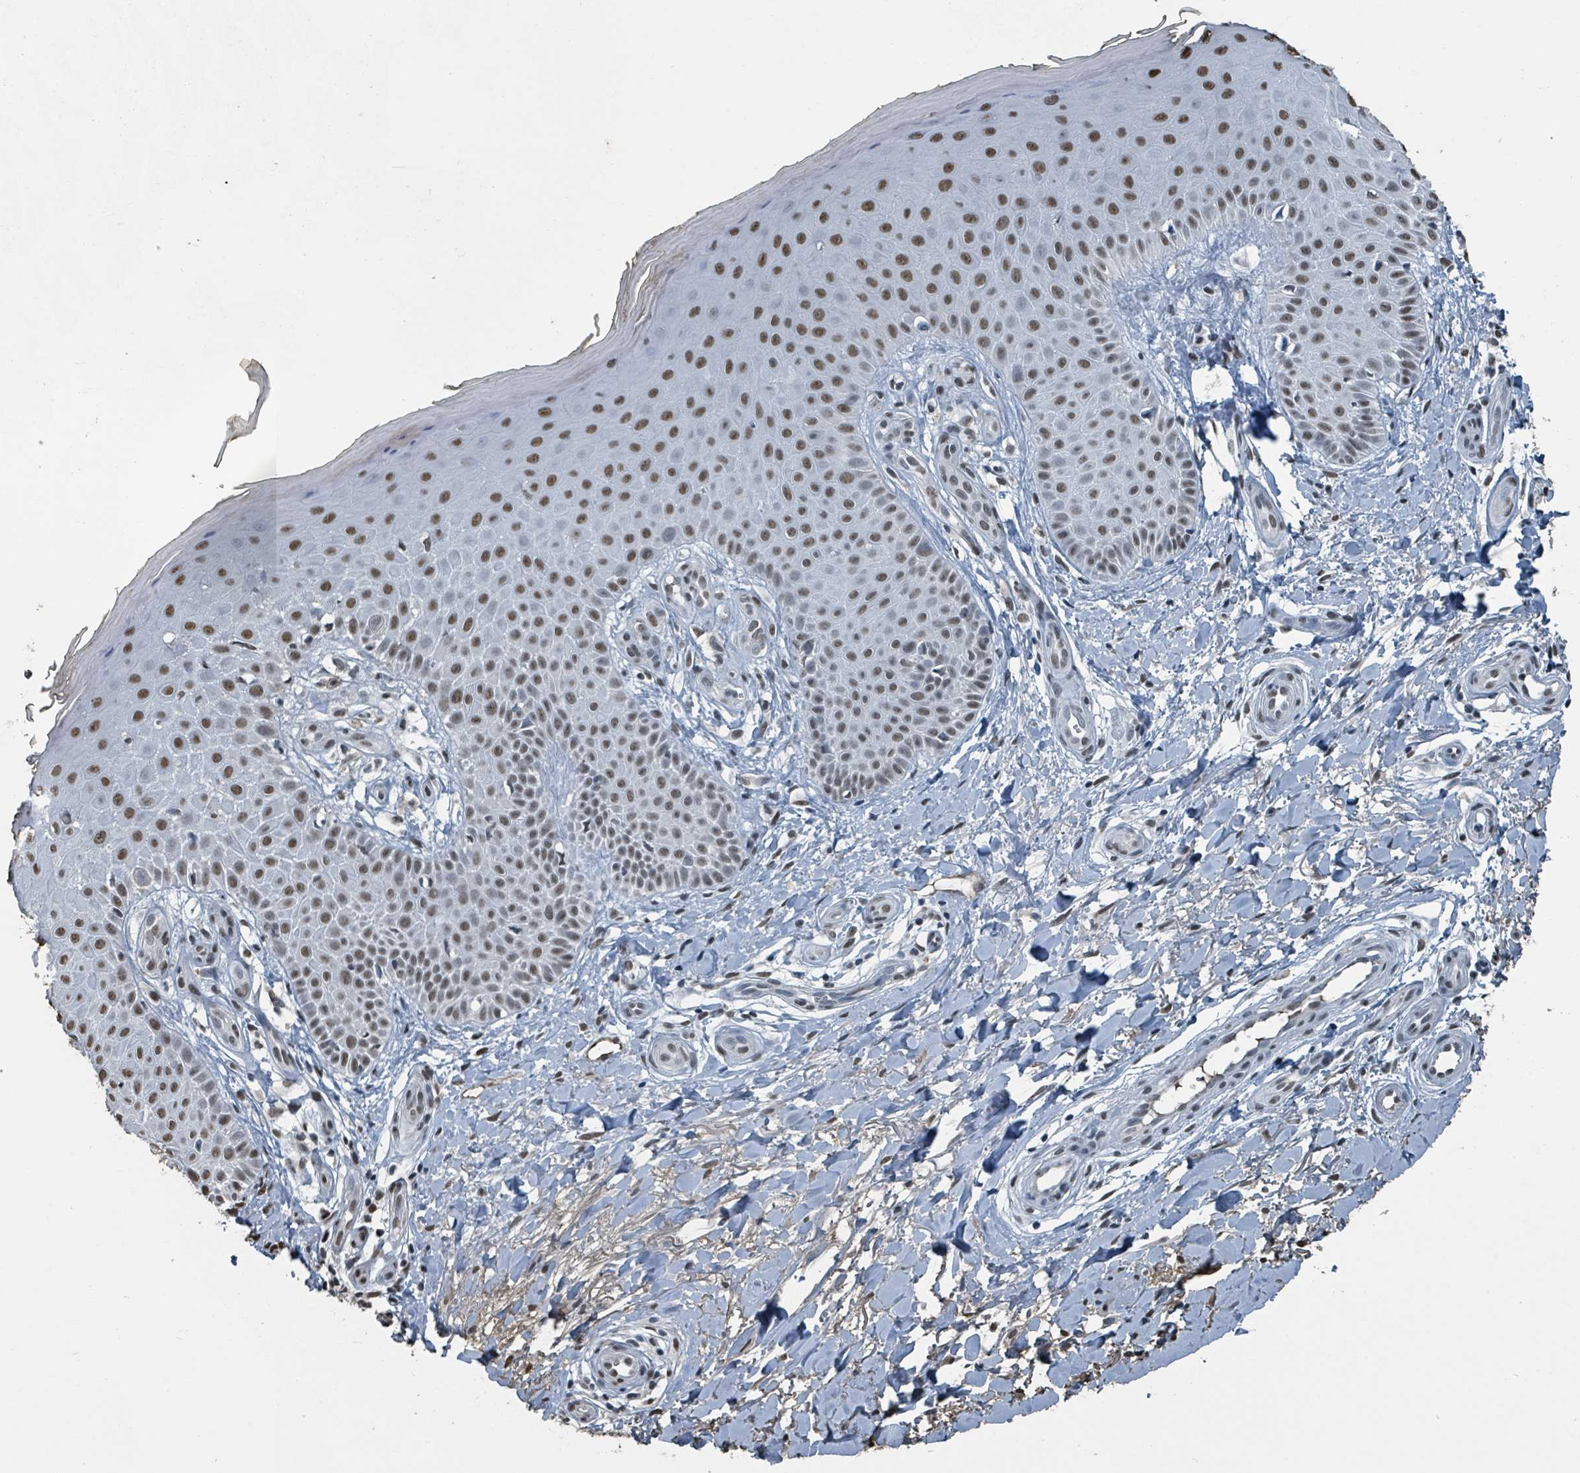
{"staining": {"intensity": "moderate", "quantity": ">75%", "location": "nuclear"}, "tissue": "skin", "cell_type": "Fibroblasts", "image_type": "normal", "snomed": [{"axis": "morphology", "description": "Normal tissue, NOS"}, {"axis": "topography", "description": "Skin"}], "caption": "Protein analysis of normal skin demonstrates moderate nuclear positivity in about >75% of fibroblasts. (brown staining indicates protein expression, while blue staining denotes nuclei).", "gene": "PHIP", "patient": {"sex": "male", "age": 81}}